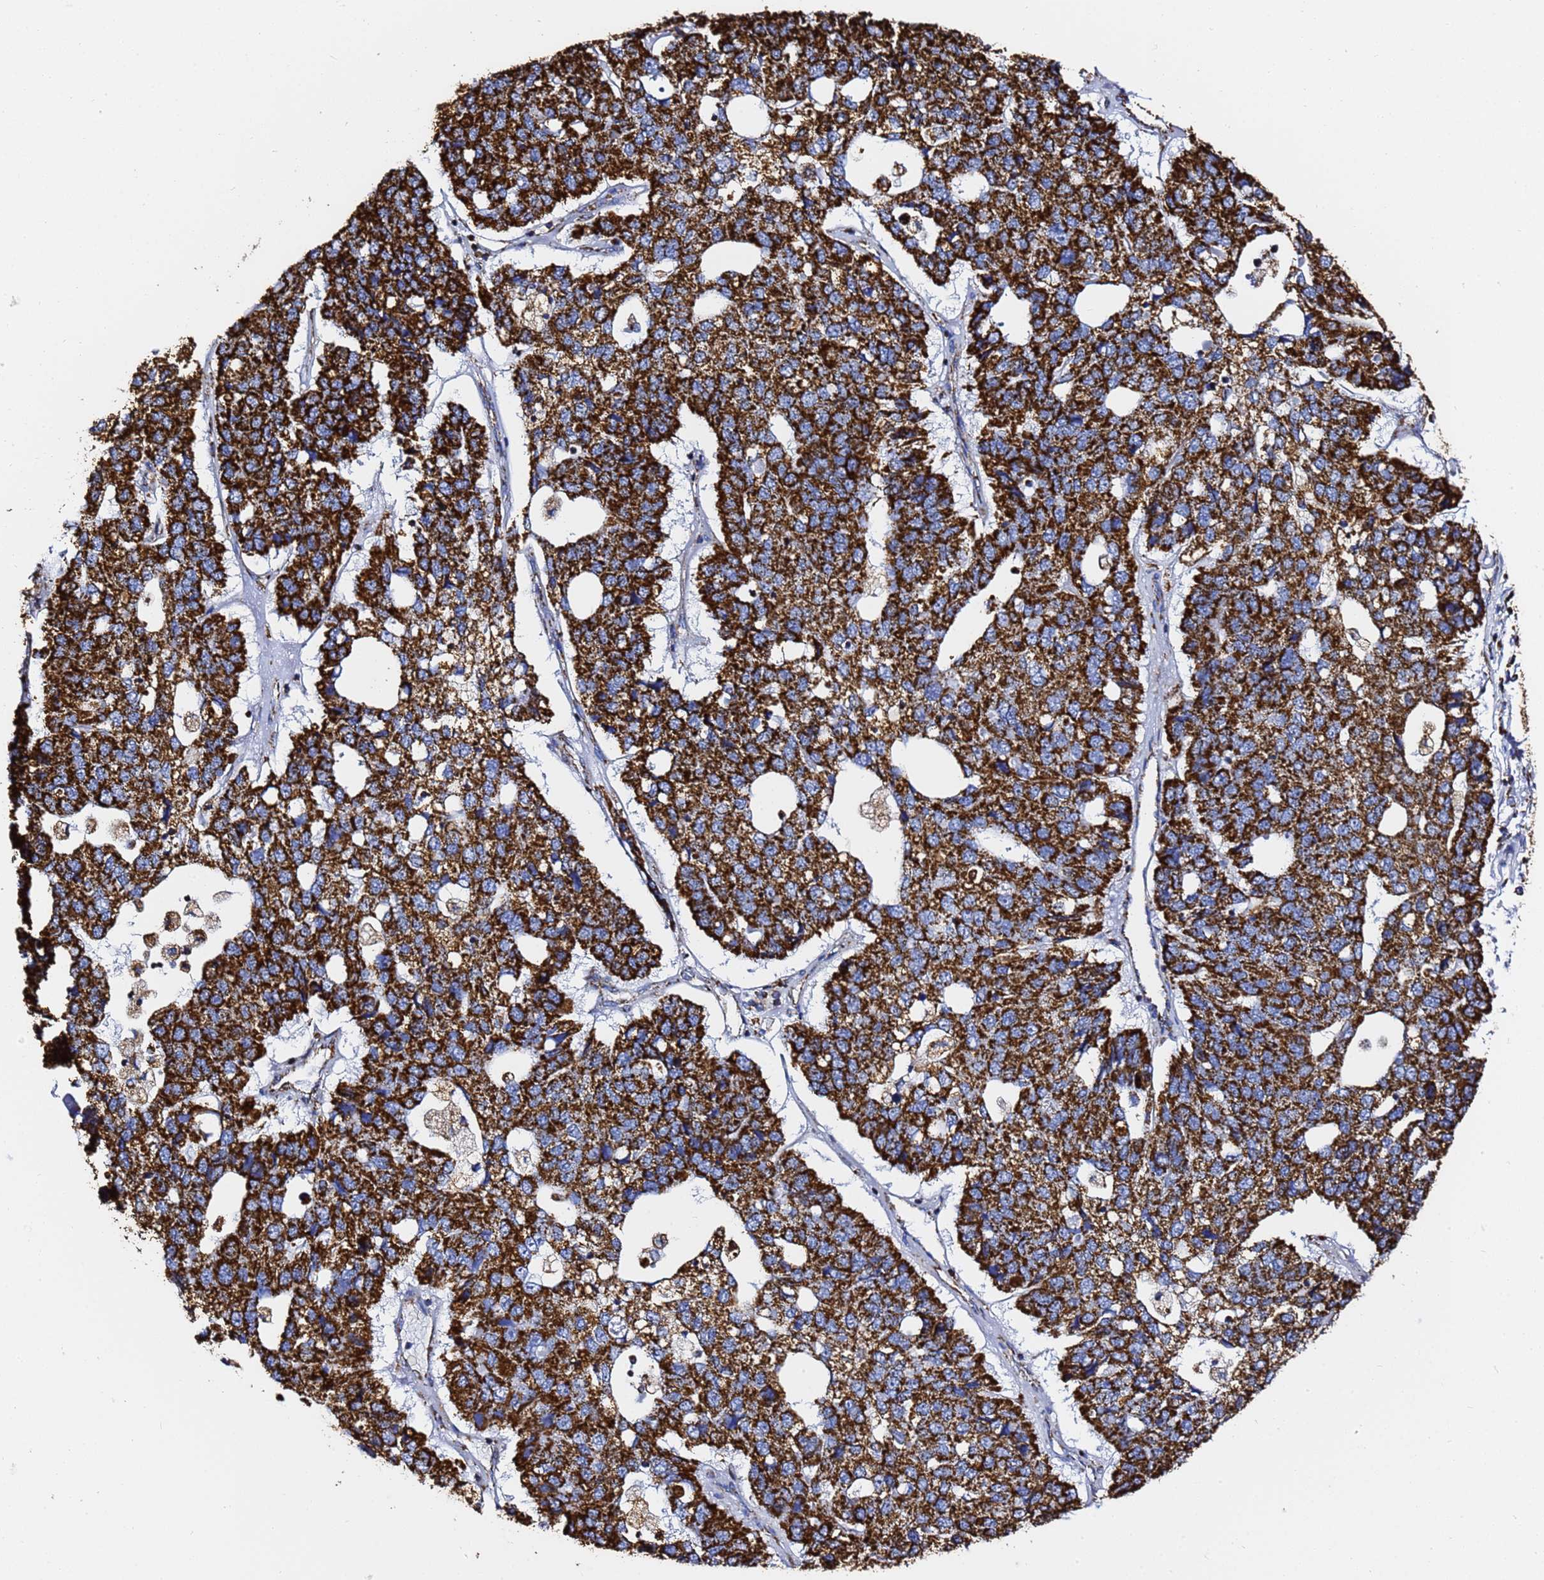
{"staining": {"intensity": "strong", "quantity": ">75%", "location": "cytoplasmic/membranous"}, "tissue": "pancreatic cancer", "cell_type": "Tumor cells", "image_type": "cancer", "snomed": [{"axis": "morphology", "description": "Adenocarcinoma, NOS"}, {"axis": "topography", "description": "Pancreas"}], "caption": "Immunohistochemistry (IHC) micrograph of neoplastic tissue: human pancreatic cancer (adenocarcinoma) stained using immunohistochemistry demonstrates high levels of strong protein expression localized specifically in the cytoplasmic/membranous of tumor cells, appearing as a cytoplasmic/membranous brown color.", "gene": "PHB2", "patient": {"sex": "female", "age": 61}}